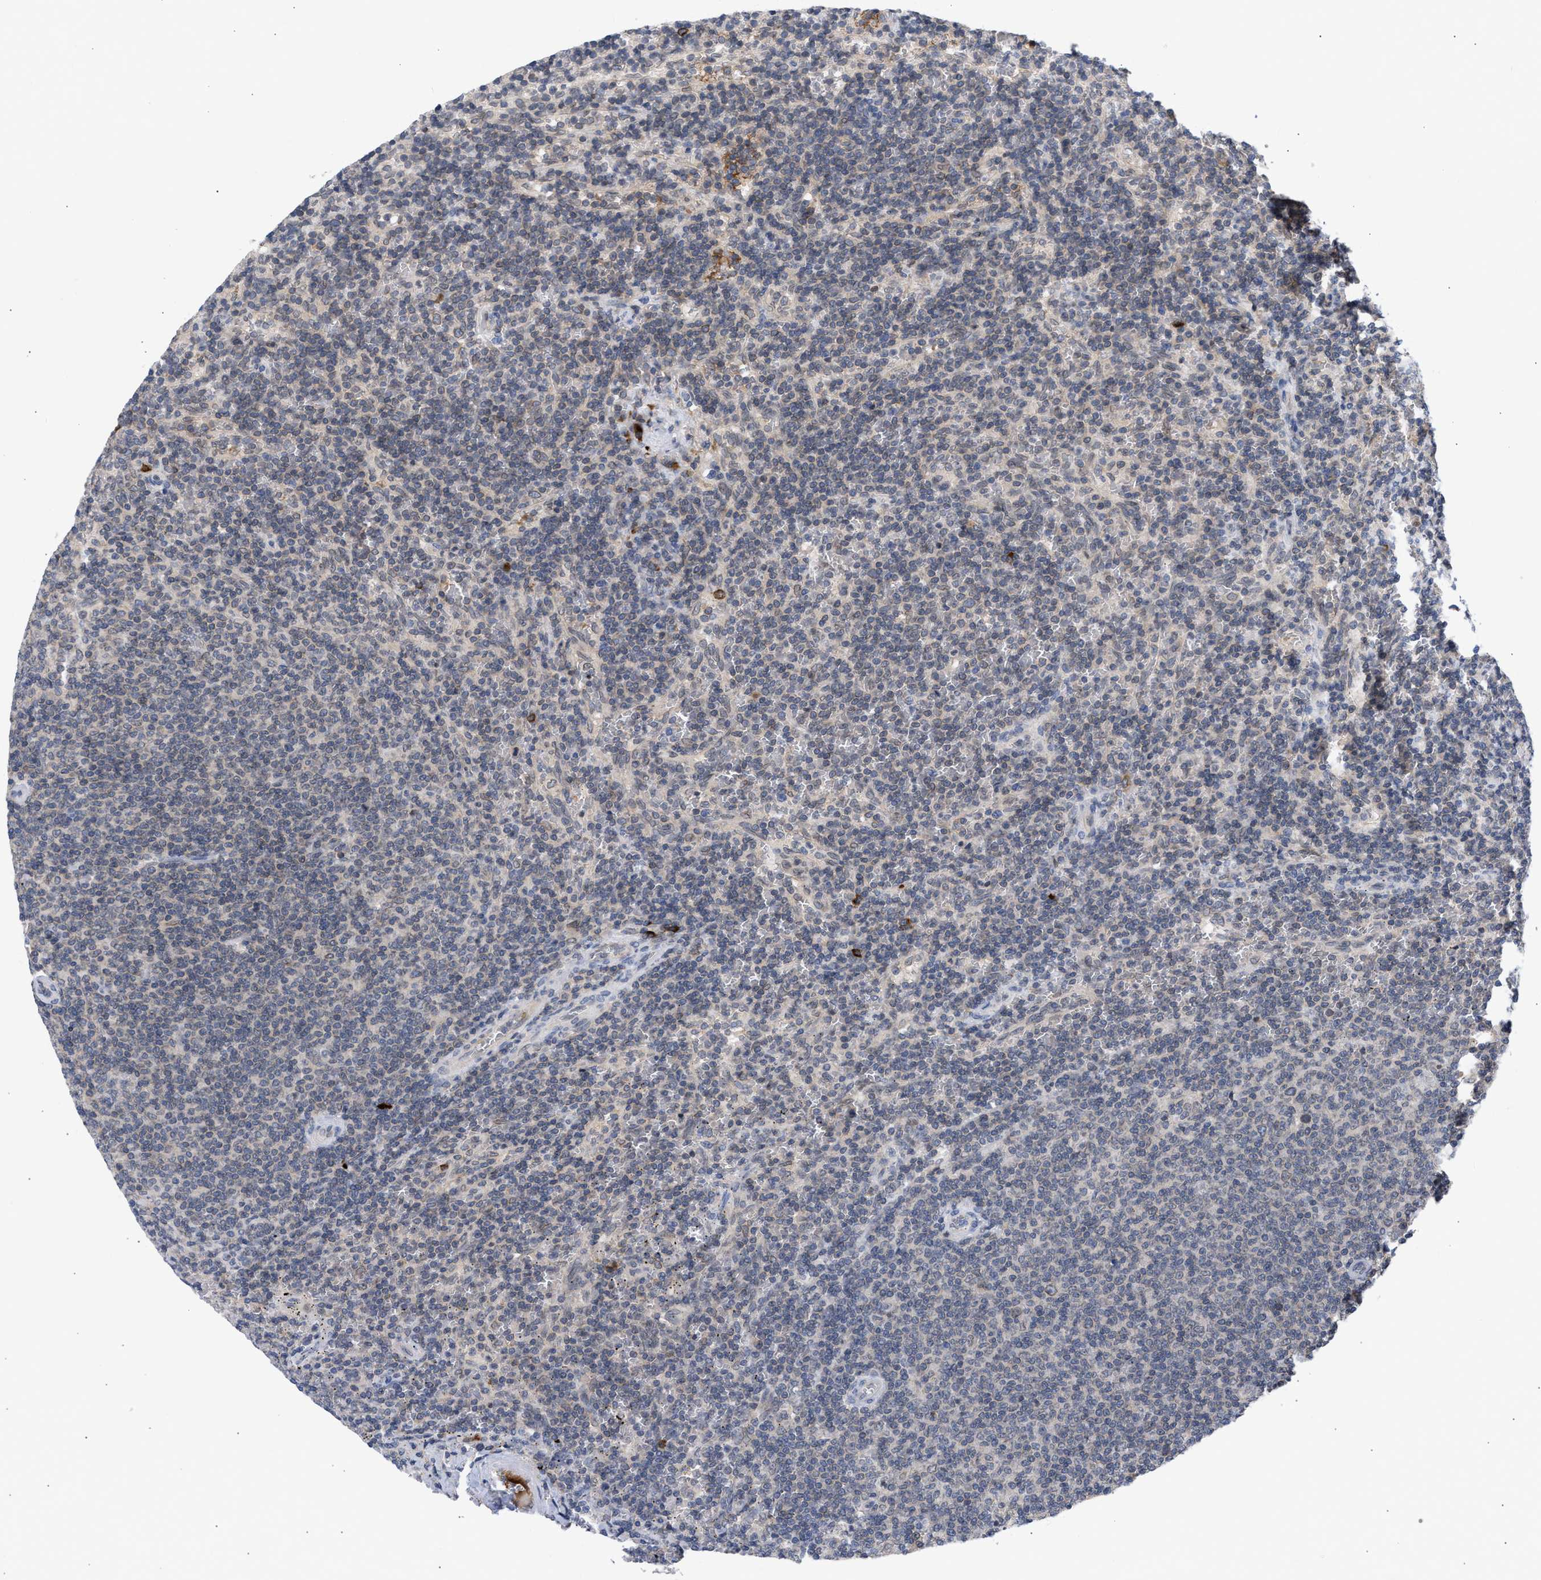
{"staining": {"intensity": "negative", "quantity": "none", "location": "none"}, "tissue": "lymphoma", "cell_type": "Tumor cells", "image_type": "cancer", "snomed": [{"axis": "morphology", "description": "Malignant lymphoma, non-Hodgkin's type, Low grade"}, {"axis": "topography", "description": "Spleen"}], "caption": "Low-grade malignant lymphoma, non-Hodgkin's type was stained to show a protein in brown. There is no significant staining in tumor cells.", "gene": "NUP62", "patient": {"sex": "female", "age": 50}}